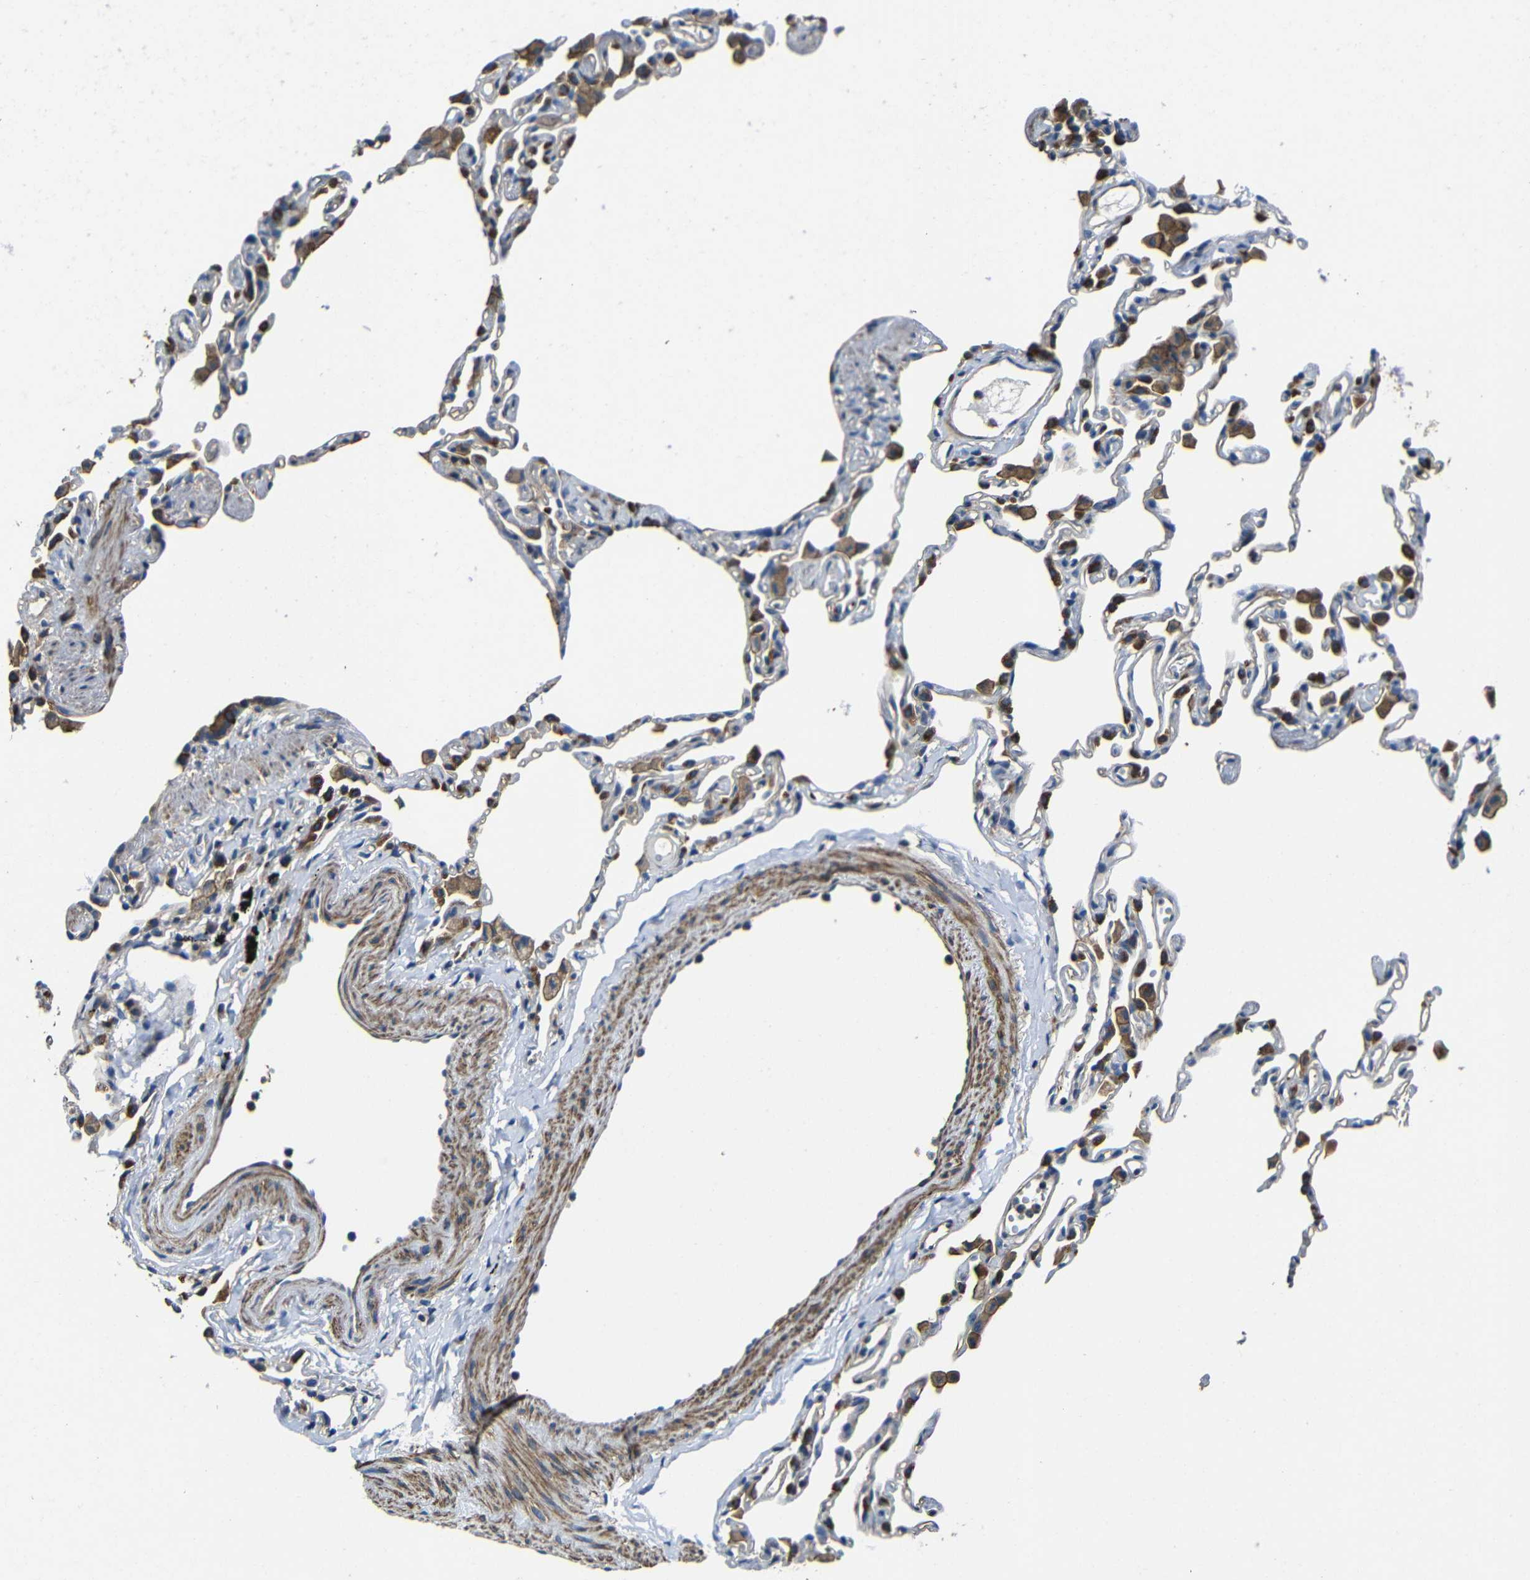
{"staining": {"intensity": "moderate", "quantity": "<25%", "location": "cytoplasmic/membranous"}, "tissue": "lung", "cell_type": "Alveolar cells", "image_type": "normal", "snomed": [{"axis": "morphology", "description": "Normal tissue, NOS"}, {"axis": "topography", "description": "Lung"}], "caption": "Alveolar cells show low levels of moderate cytoplasmic/membranous expression in about <25% of cells in unremarkable human lung.", "gene": "GDI1", "patient": {"sex": "female", "age": 49}}